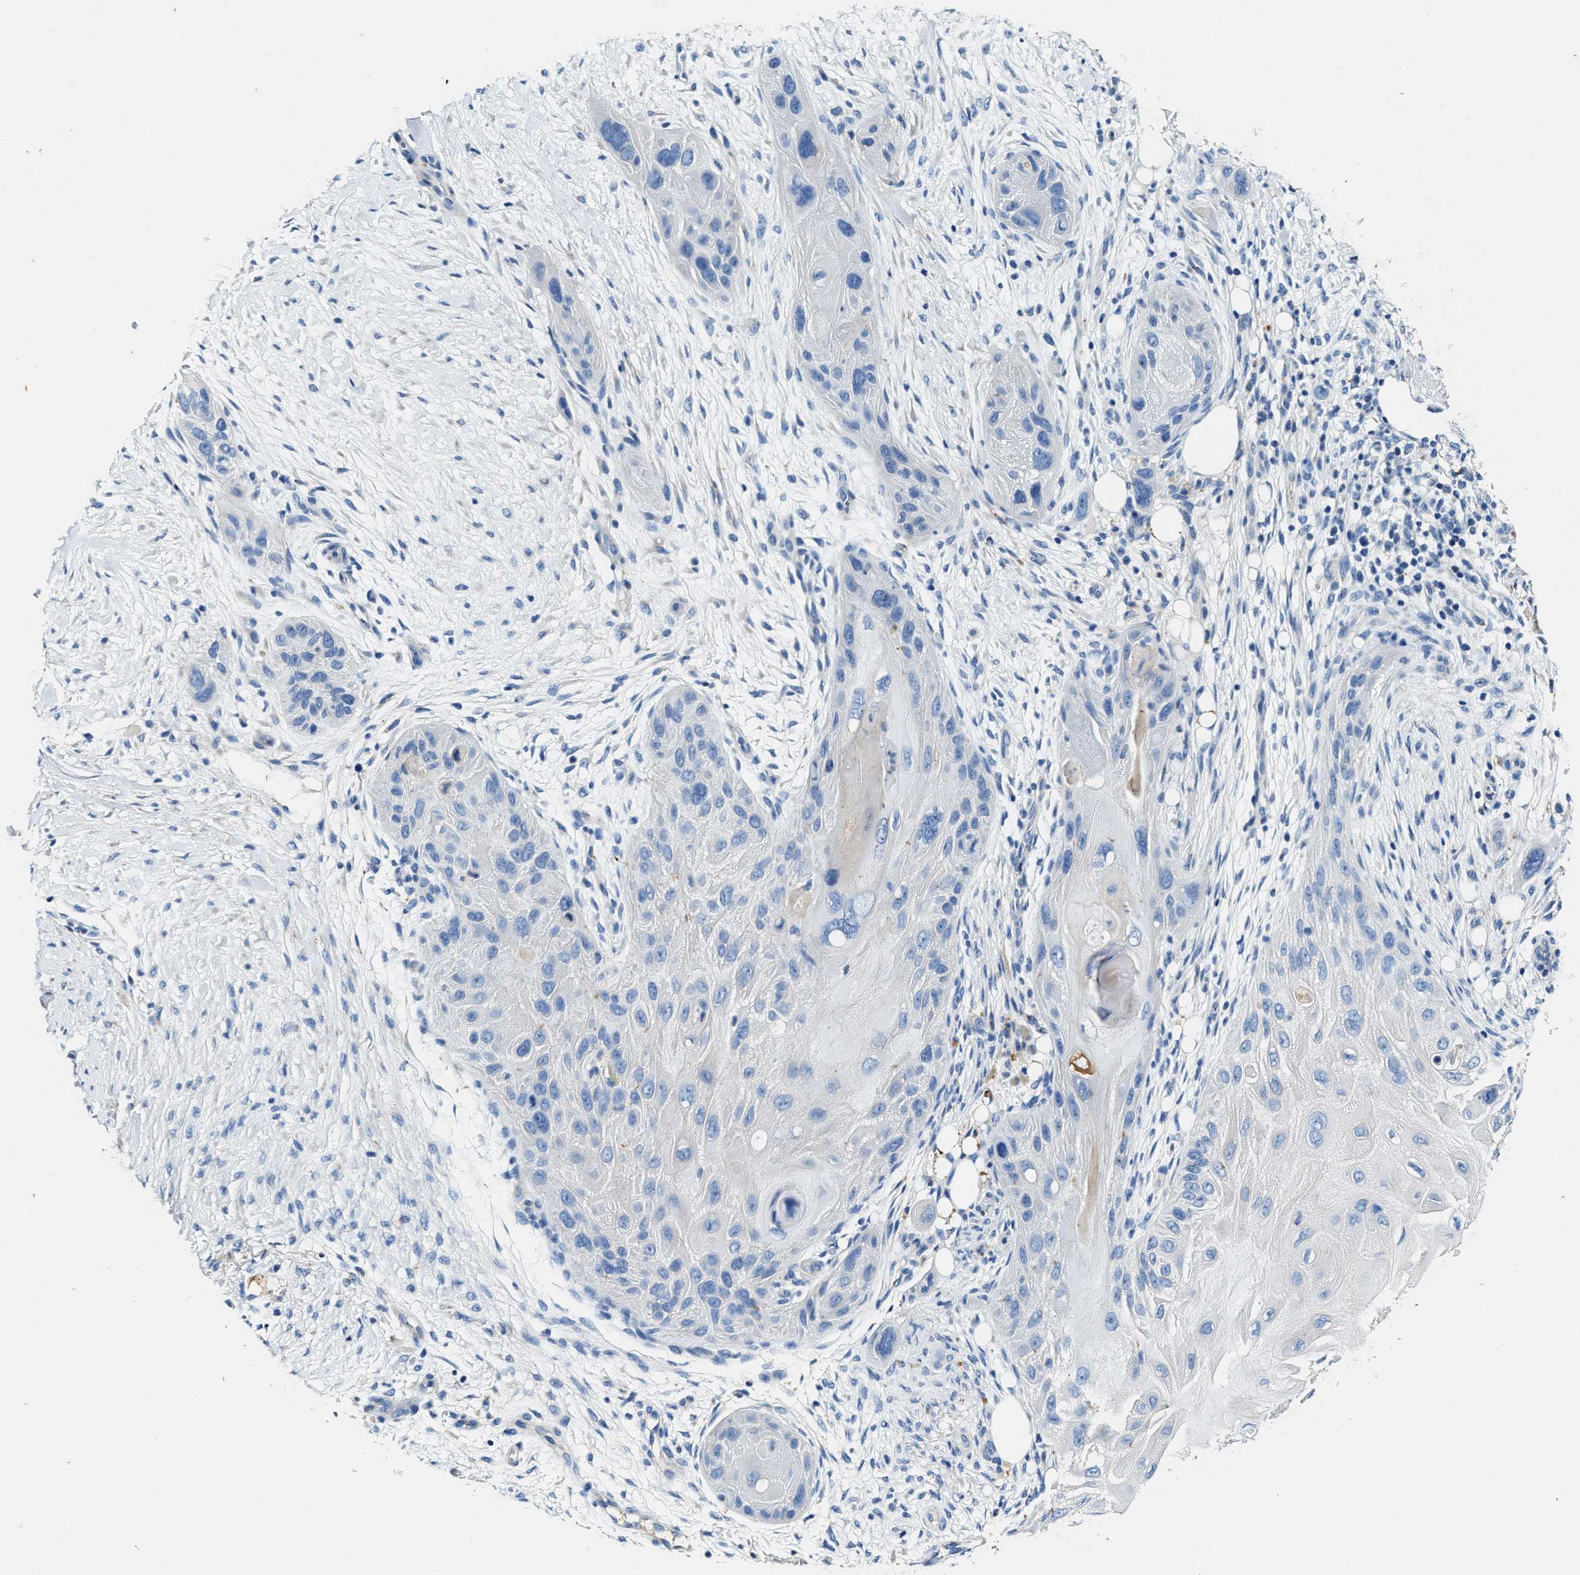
{"staining": {"intensity": "negative", "quantity": "none", "location": "none"}, "tissue": "skin cancer", "cell_type": "Tumor cells", "image_type": "cancer", "snomed": [{"axis": "morphology", "description": "Squamous cell carcinoma, NOS"}, {"axis": "topography", "description": "Skin"}], "caption": "DAB immunohistochemical staining of human squamous cell carcinoma (skin) exhibits no significant staining in tumor cells.", "gene": "SLC25A25", "patient": {"sex": "female", "age": 77}}